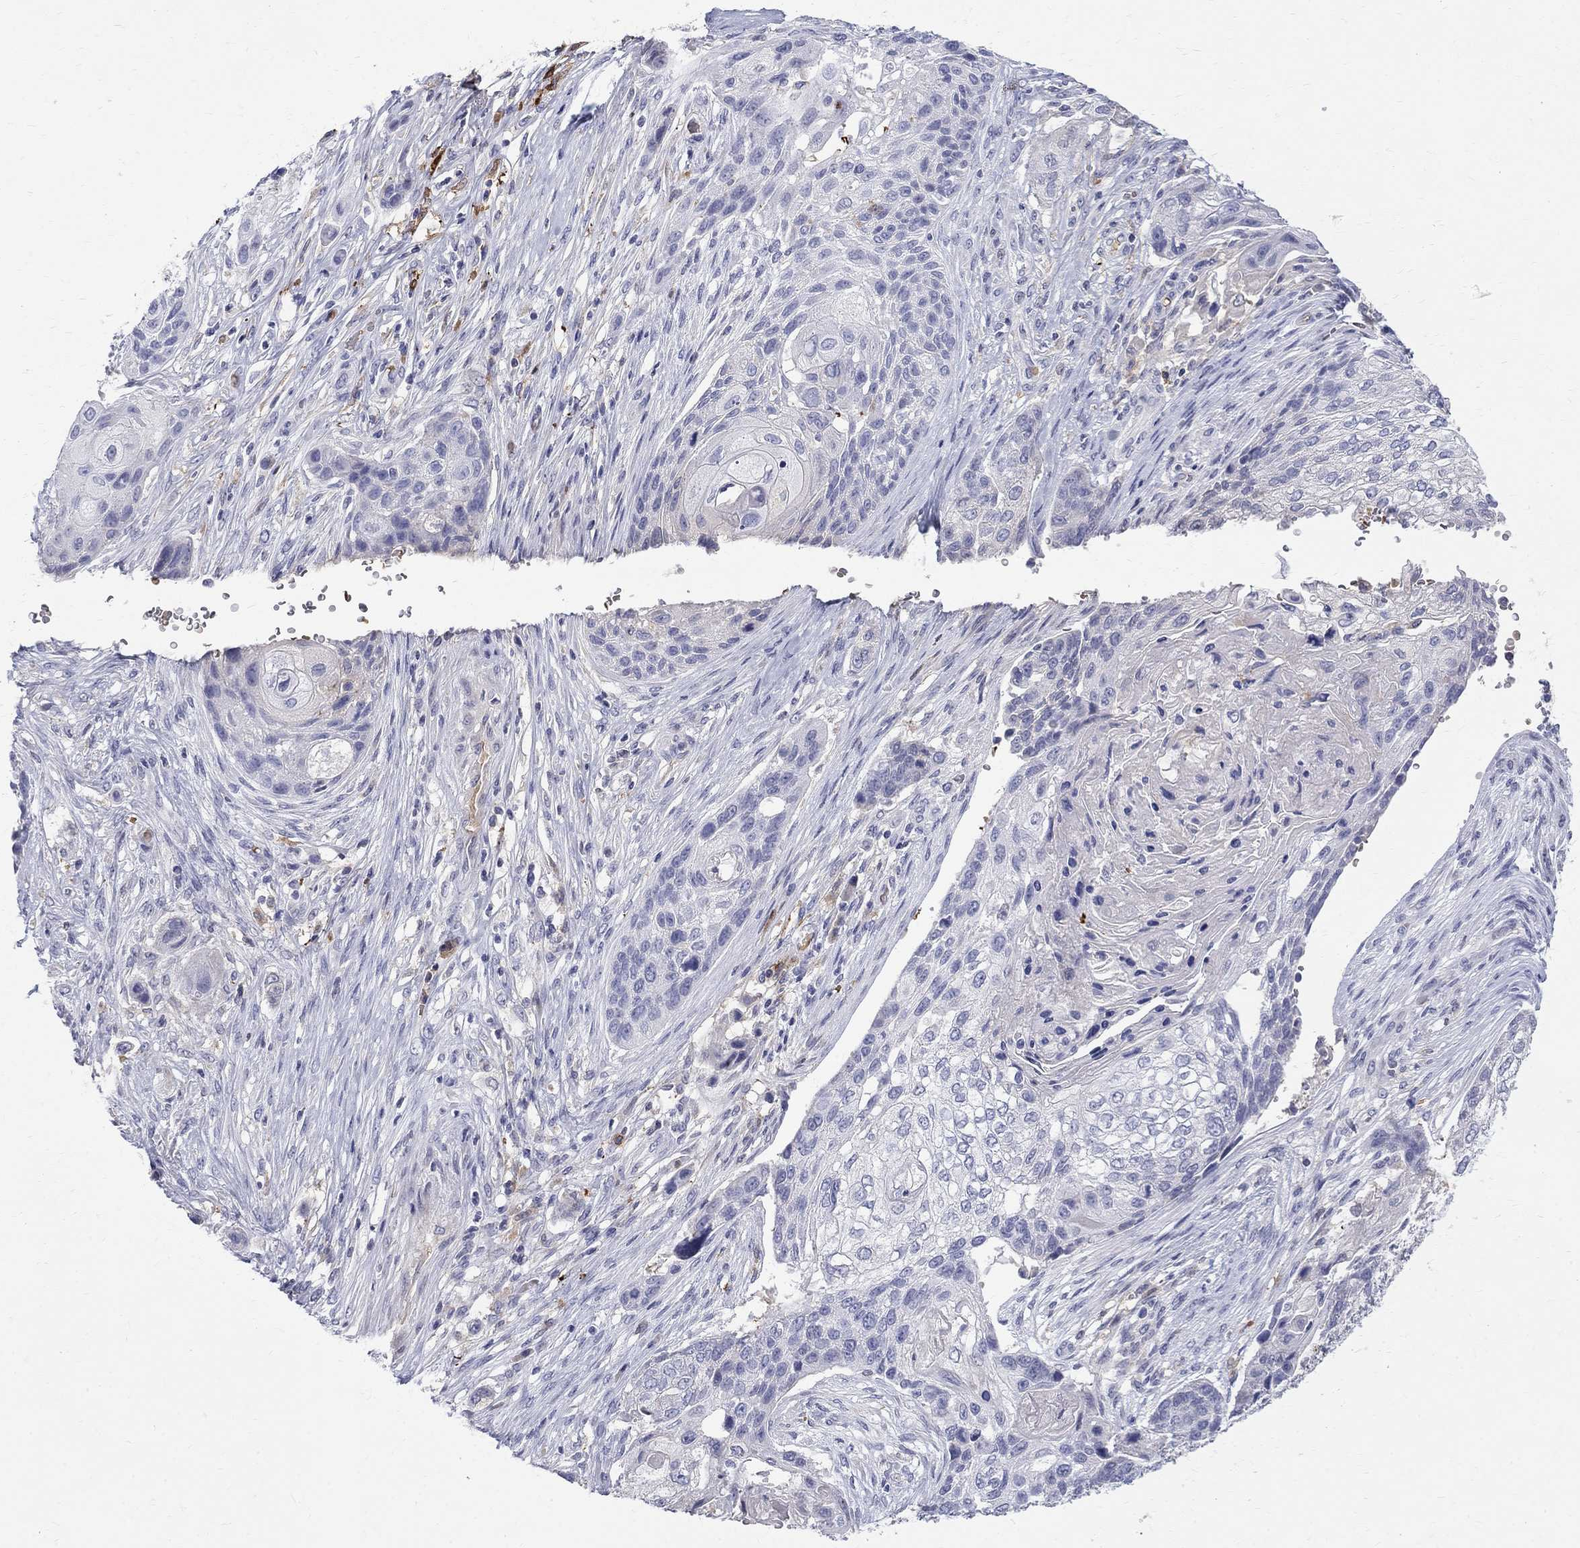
{"staining": {"intensity": "negative", "quantity": "none", "location": "none"}, "tissue": "lung cancer", "cell_type": "Tumor cells", "image_type": "cancer", "snomed": [{"axis": "morphology", "description": "Normal tissue, NOS"}, {"axis": "morphology", "description": "Squamous cell carcinoma, NOS"}, {"axis": "topography", "description": "Bronchus"}, {"axis": "topography", "description": "Lung"}], "caption": "Protein analysis of squamous cell carcinoma (lung) reveals no significant expression in tumor cells.", "gene": "AGER", "patient": {"sex": "male", "age": 69}}